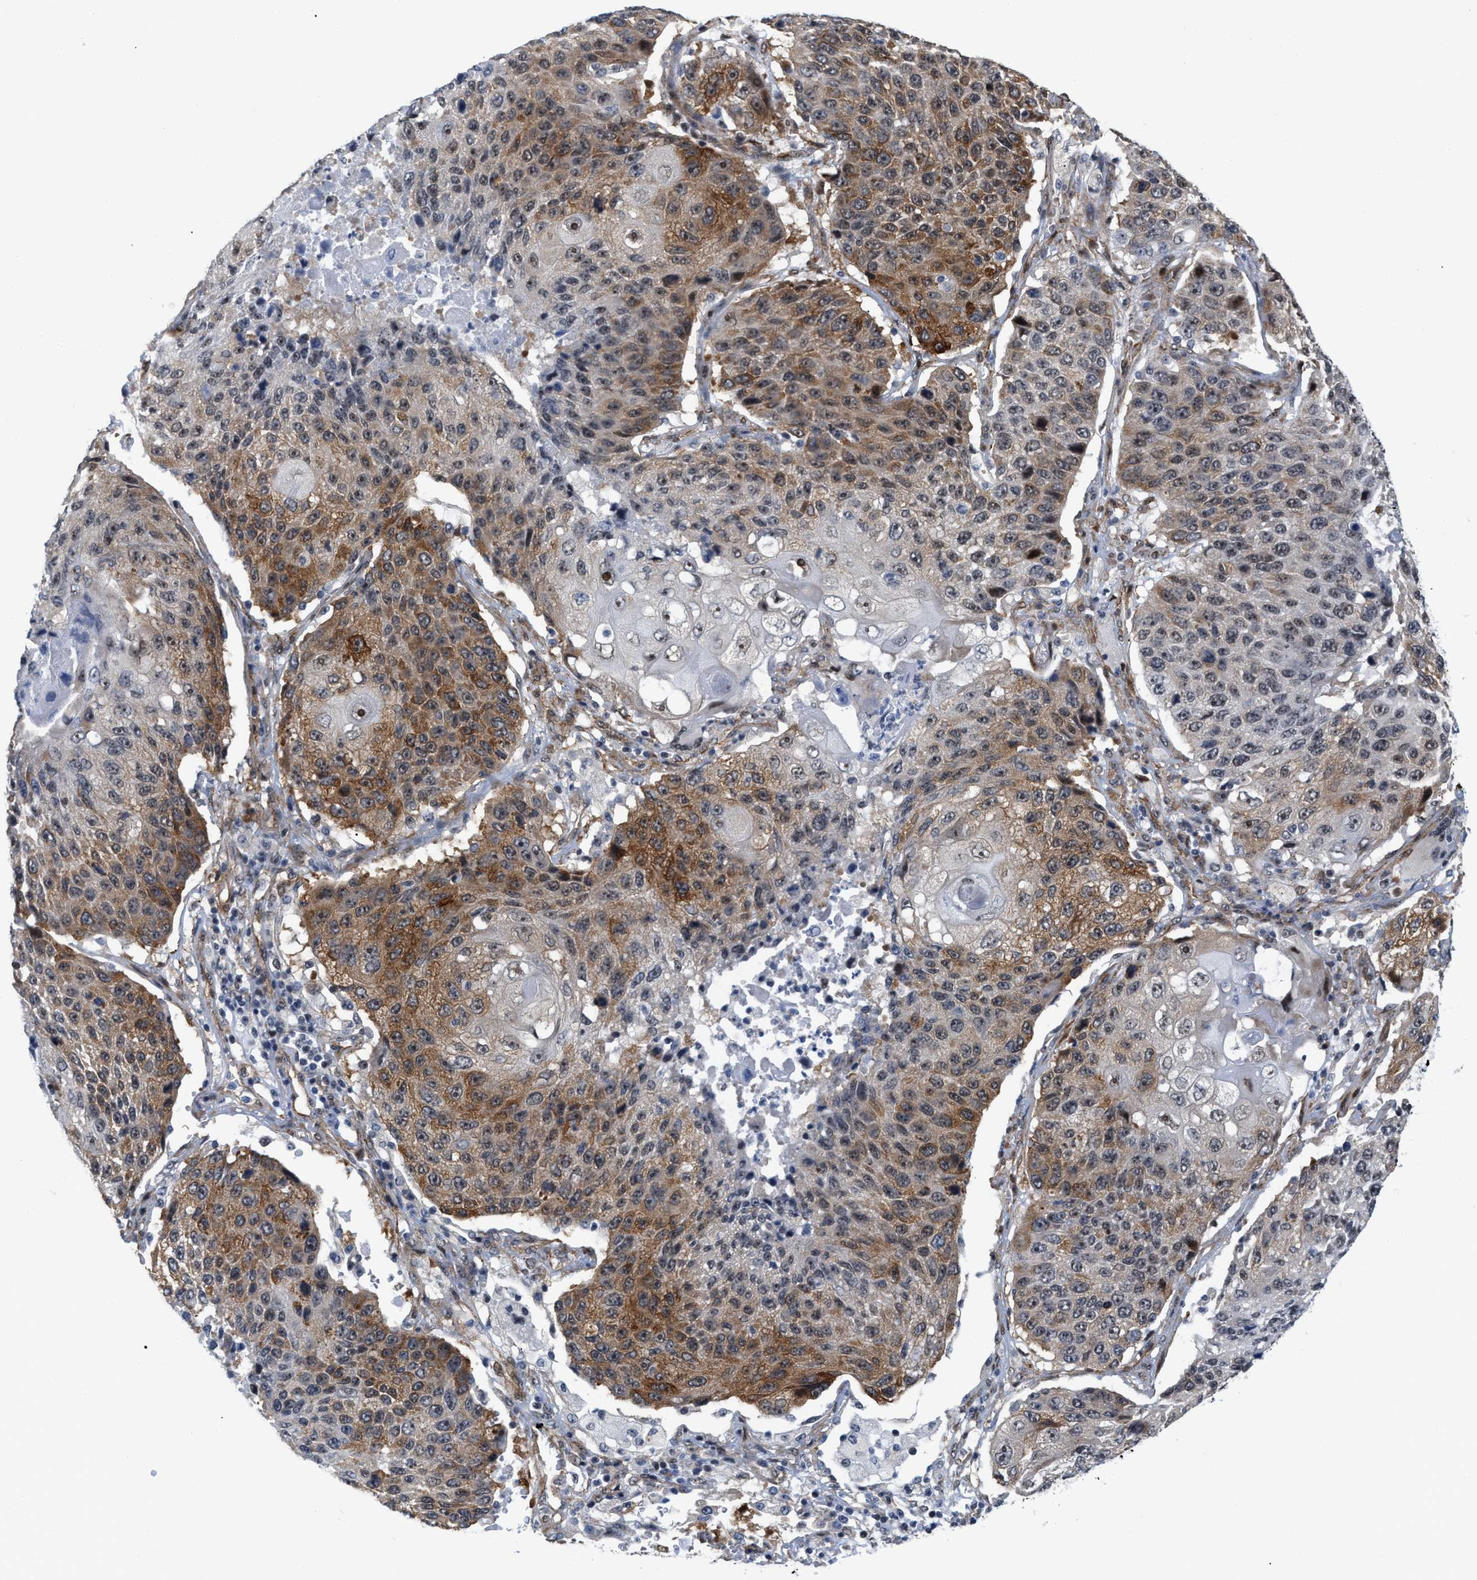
{"staining": {"intensity": "moderate", "quantity": ">75%", "location": "cytoplasmic/membranous,nuclear"}, "tissue": "lung cancer", "cell_type": "Tumor cells", "image_type": "cancer", "snomed": [{"axis": "morphology", "description": "Squamous cell carcinoma, NOS"}, {"axis": "topography", "description": "Lung"}], "caption": "A brown stain shows moderate cytoplasmic/membranous and nuclear expression of a protein in squamous cell carcinoma (lung) tumor cells. (DAB (3,3'-diaminobenzidine) IHC with brightfield microscopy, high magnification).", "gene": "GPRASP2", "patient": {"sex": "male", "age": 61}}